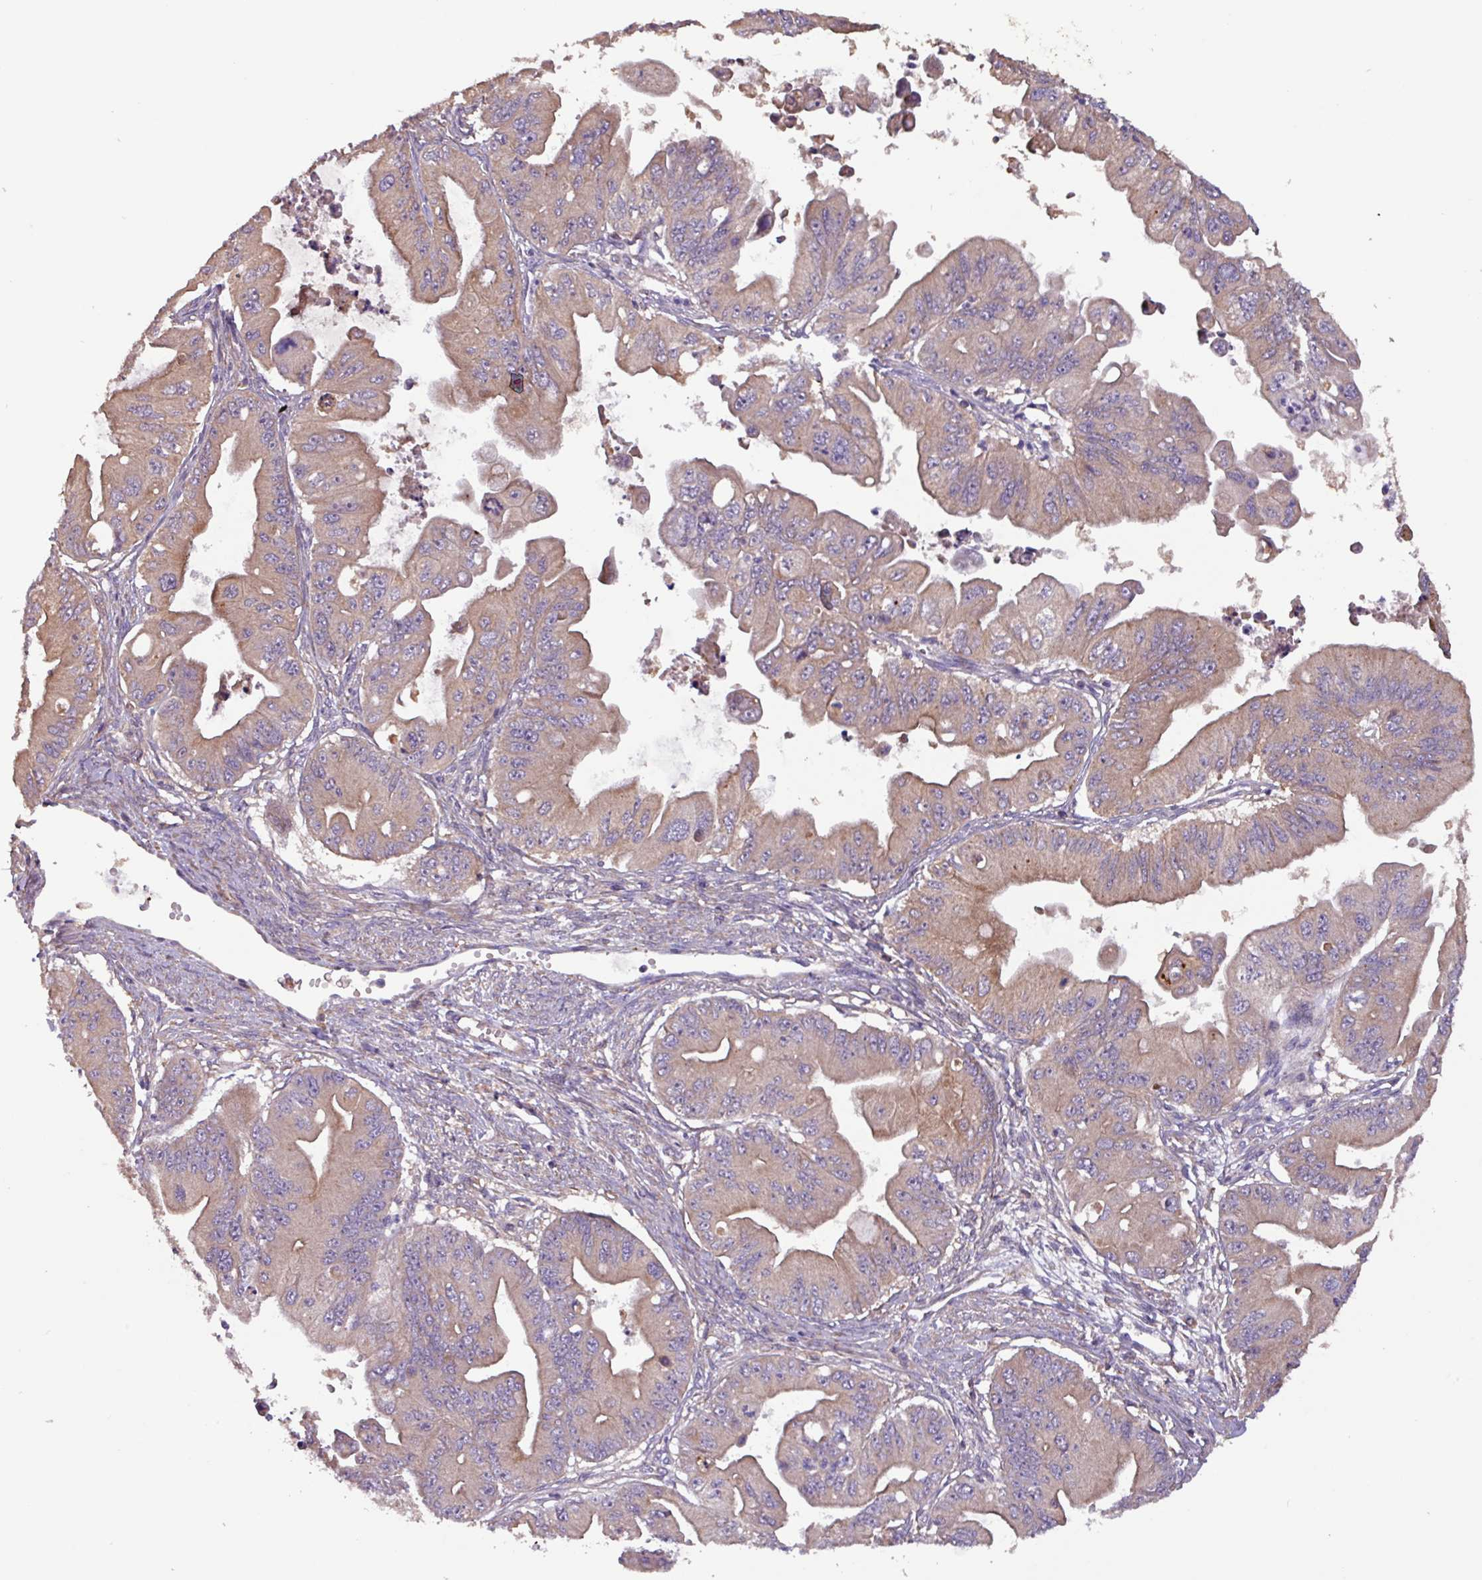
{"staining": {"intensity": "weak", "quantity": "25%-75%", "location": "cytoplasmic/membranous"}, "tissue": "ovarian cancer", "cell_type": "Tumor cells", "image_type": "cancer", "snomed": [{"axis": "morphology", "description": "Cystadenocarcinoma, mucinous, NOS"}, {"axis": "topography", "description": "Ovary"}], "caption": "A micrograph of mucinous cystadenocarcinoma (ovarian) stained for a protein reveals weak cytoplasmic/membranous brown staining in tumor cells.", "gene": "PTPRQ", "patient": {"sex": "female", "age": 71}}